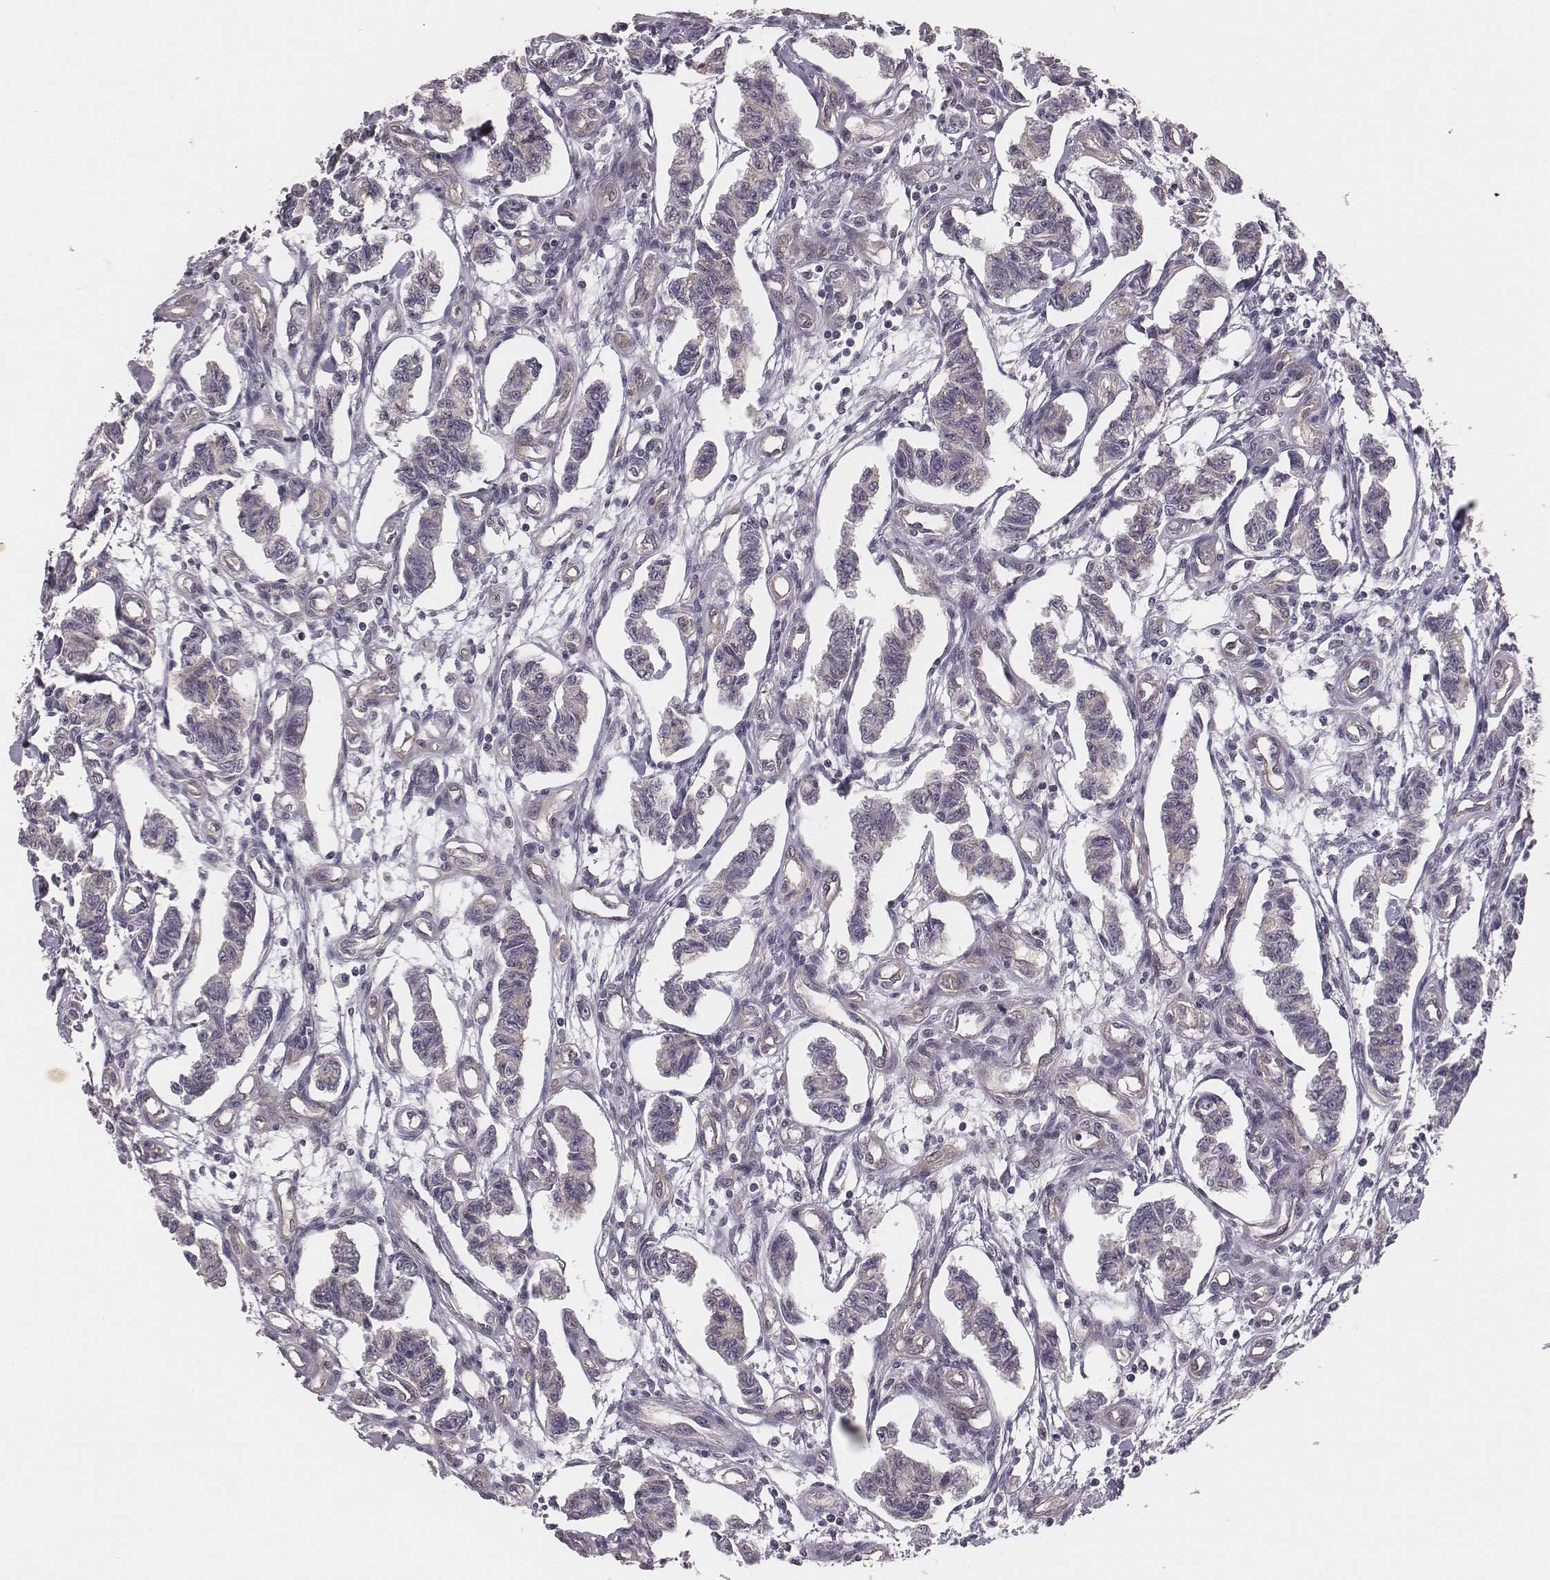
{"staining": {"intensity": "negative", "quantity": "none", "location": "none"}, "tissue": "carcinoid", "cell_type": "Tumor cells", "image_type": "cancer", "snomed": [{"axis": "morphology", "description": "Carcinoid, malignant, NOS"}, {"axis": "topography", "description": "Kidney"}], "caption": "A micrograph of carcinoid stained for a protein demonstrates no brown staining in tumor cells. (Stains: DAB (3,3'-diaminobenzidine) IHC with hematoxylin counter stain, Microscopy: brightfield microscopy at high magnification).", "gene": "SCARF1", "patient": {"sex": "female", "age": 41}}